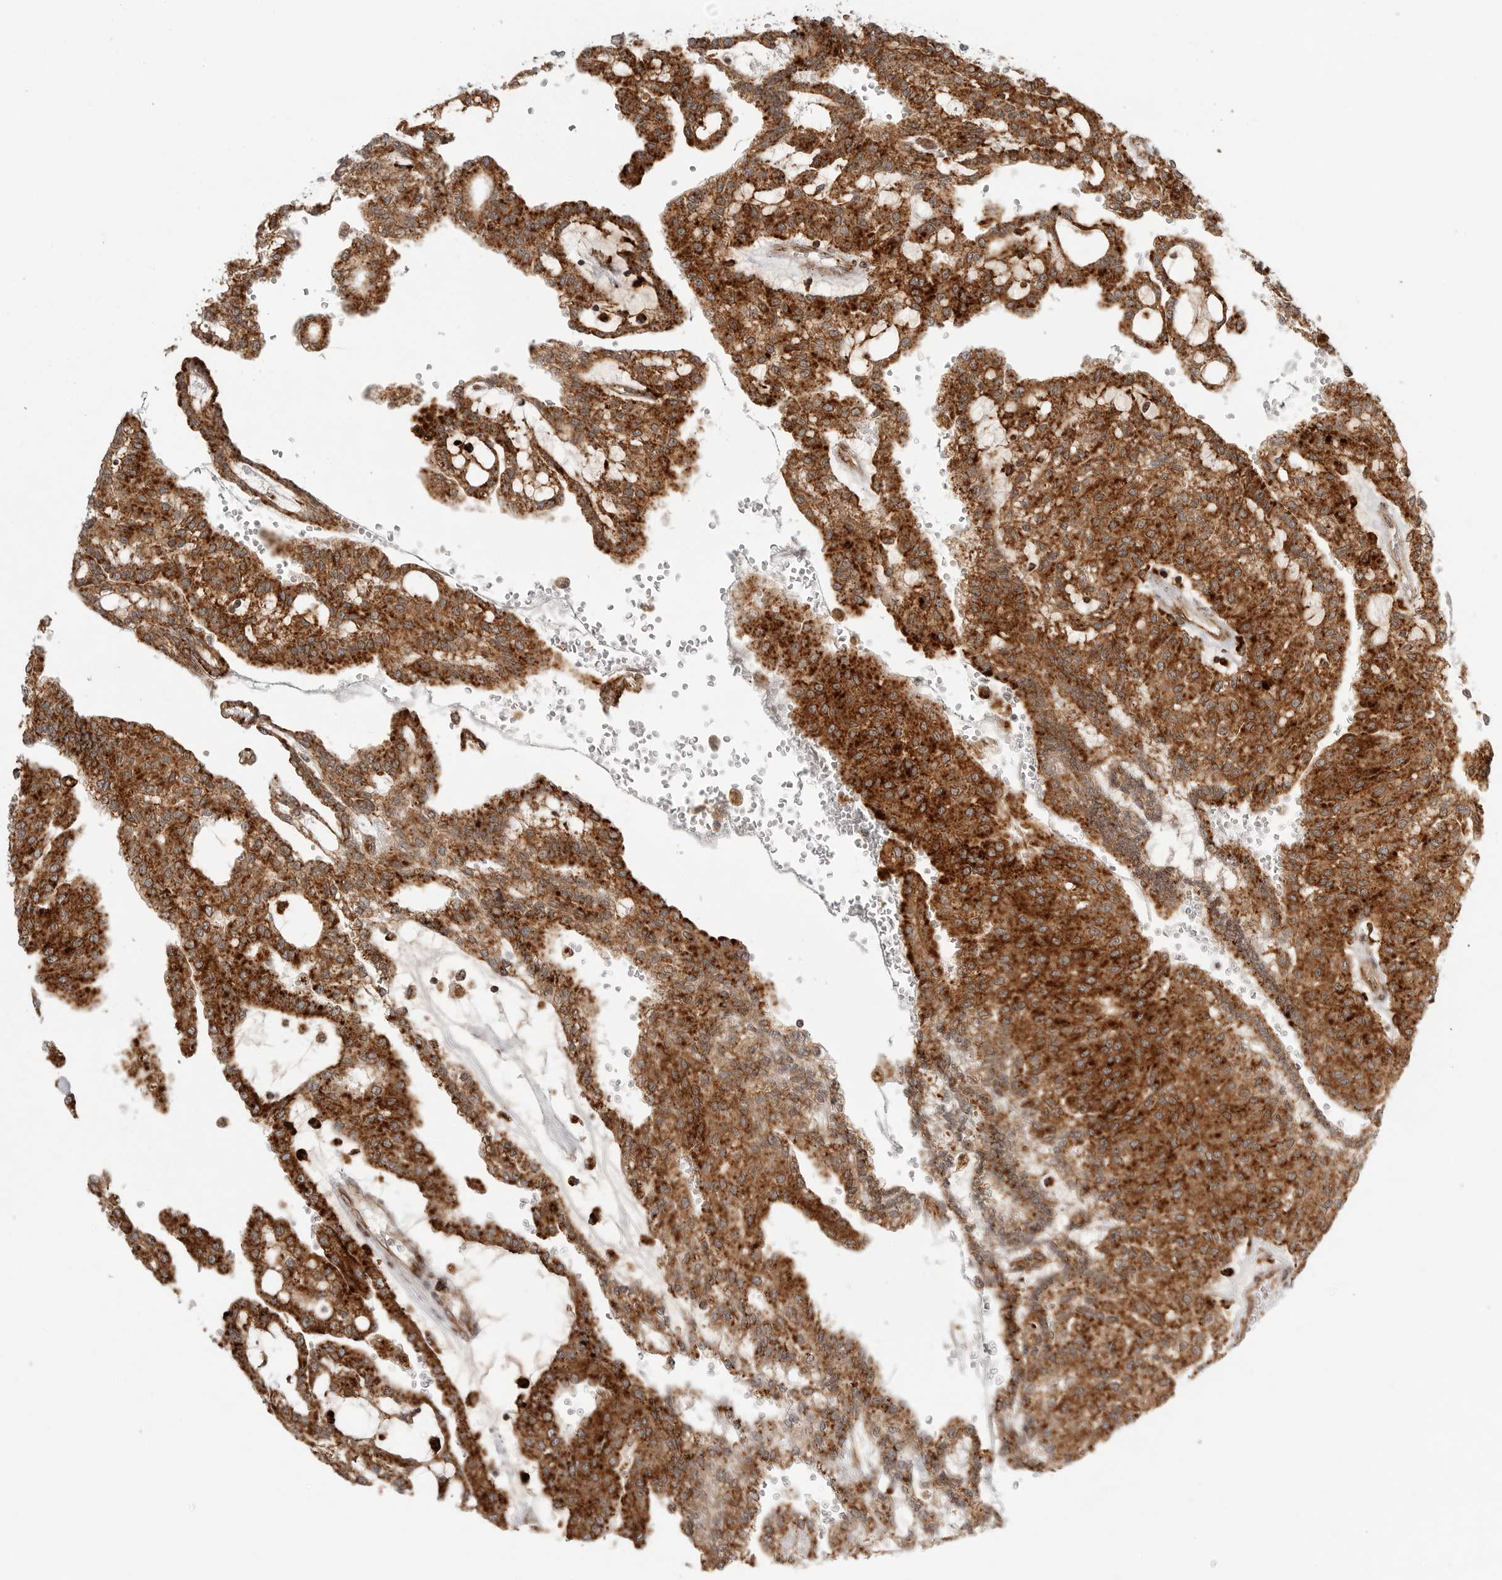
{"staining": {"intensity": "strong", "quantity": ">75%", "location": "cytoplasmic/membranous"}, "tissue": "renal cancer", "cell_type": "Tumor cells", "image_type": "cancer", "snomed": [{"axis": "morphology", "description": "Adenocarcinoma, NOS"}, {"axis": "topography", "description": "Kidney"}], "caption": "Strong cytoplasmic/membranous protein positivity is appreciated in about >75% of tumor cells in renal adenocarcinoma.", "gene": "IDUA", "patient": {"sex": "male", "age": 63}}